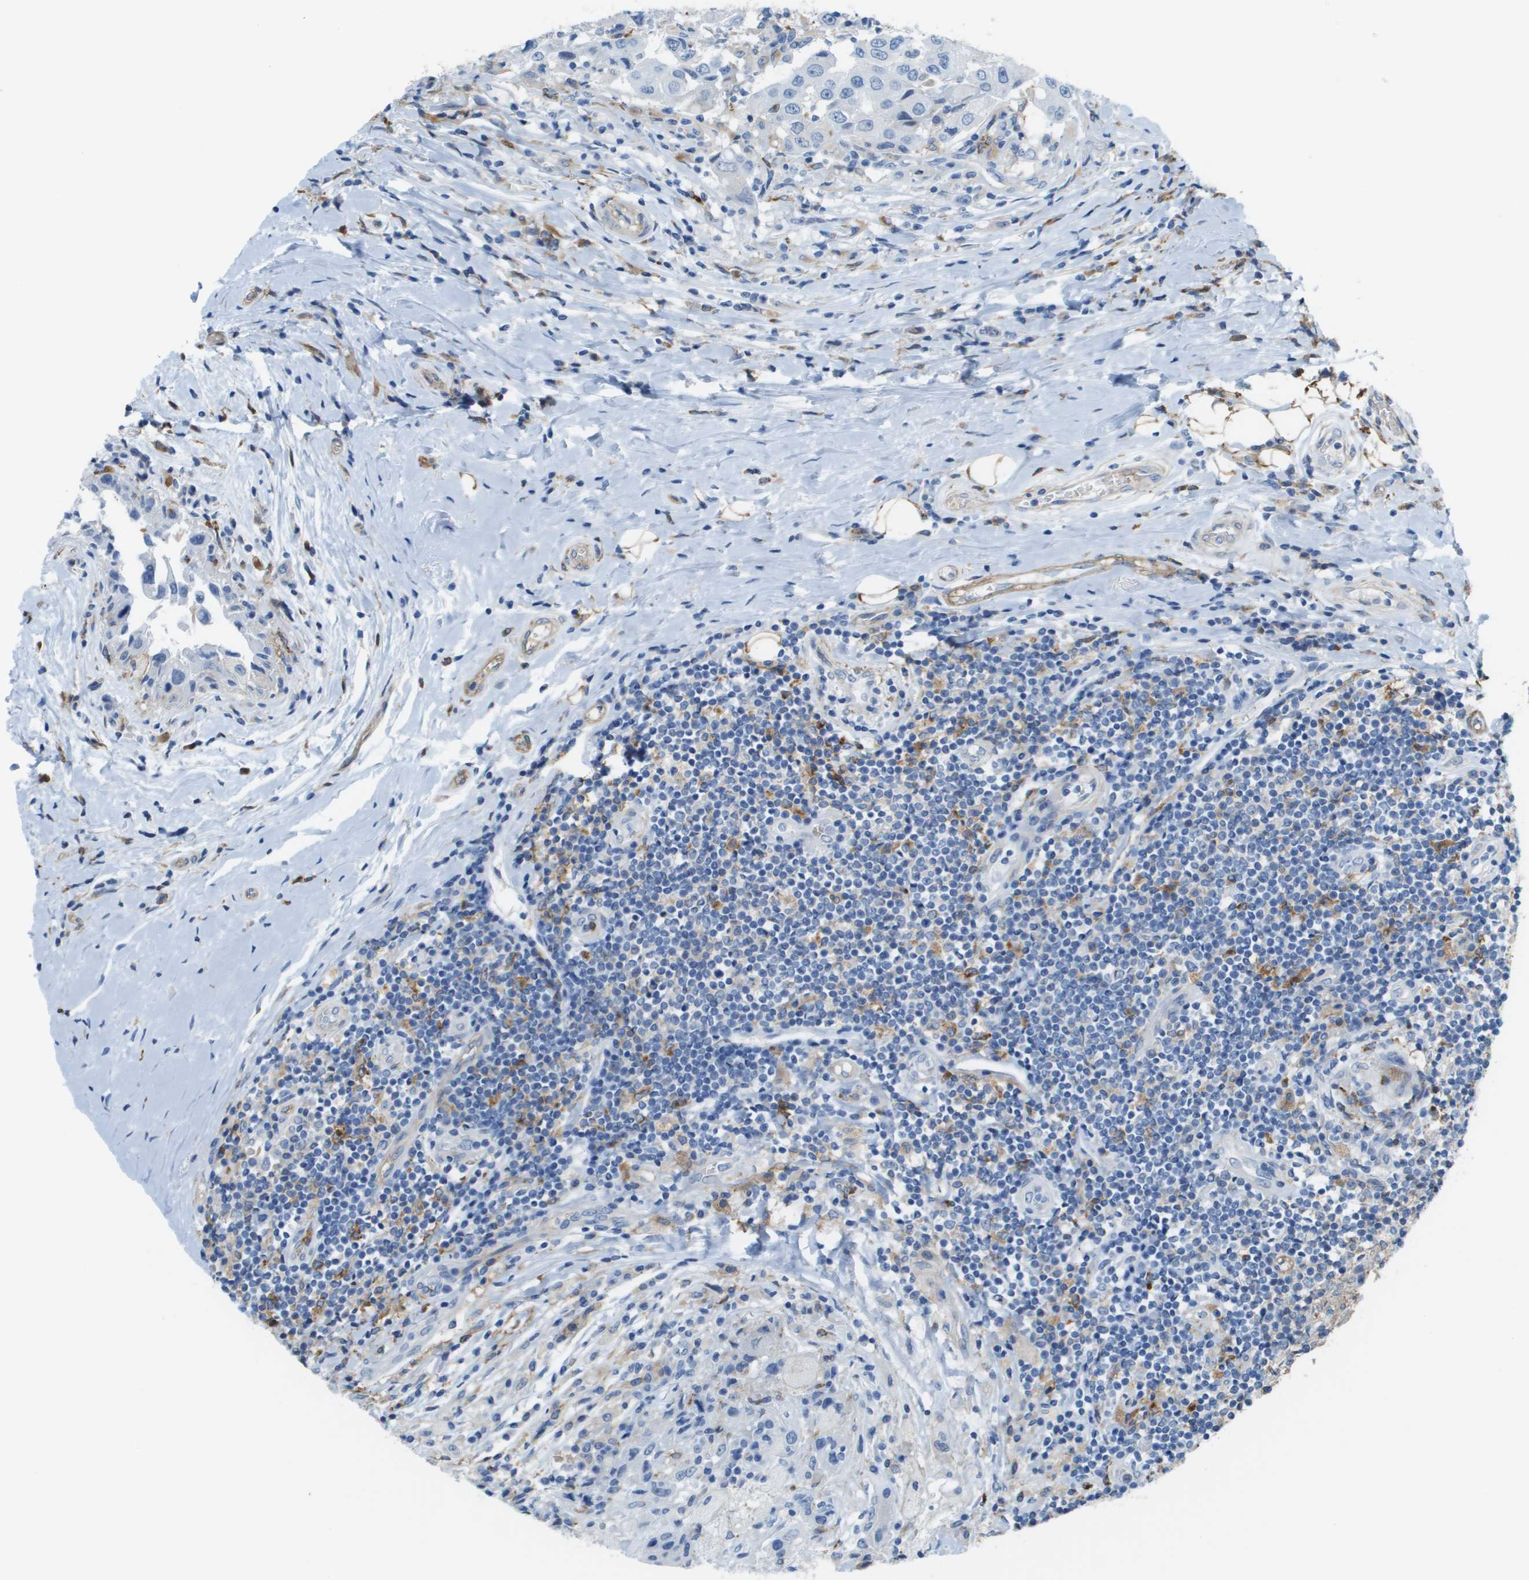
{"staining": {"intensity": "negative", "quantity": "none", "location": "none"}, "tissue": "breast cancer", "cell_type": "Tumor cells", "image_type": "cancer", "snomed": [{"axis": "morphology", "description": "Duct carcinoma"}, {"axis": "topography", "description": "Breast"}], "caption": "This is an immunohistochemistry micrograph of infiltrating ductal carcinoma (breast). There is no expression in tumor cells.", "gene": "ZBTB43", "patient": {"sex": "female", "age": 27}}